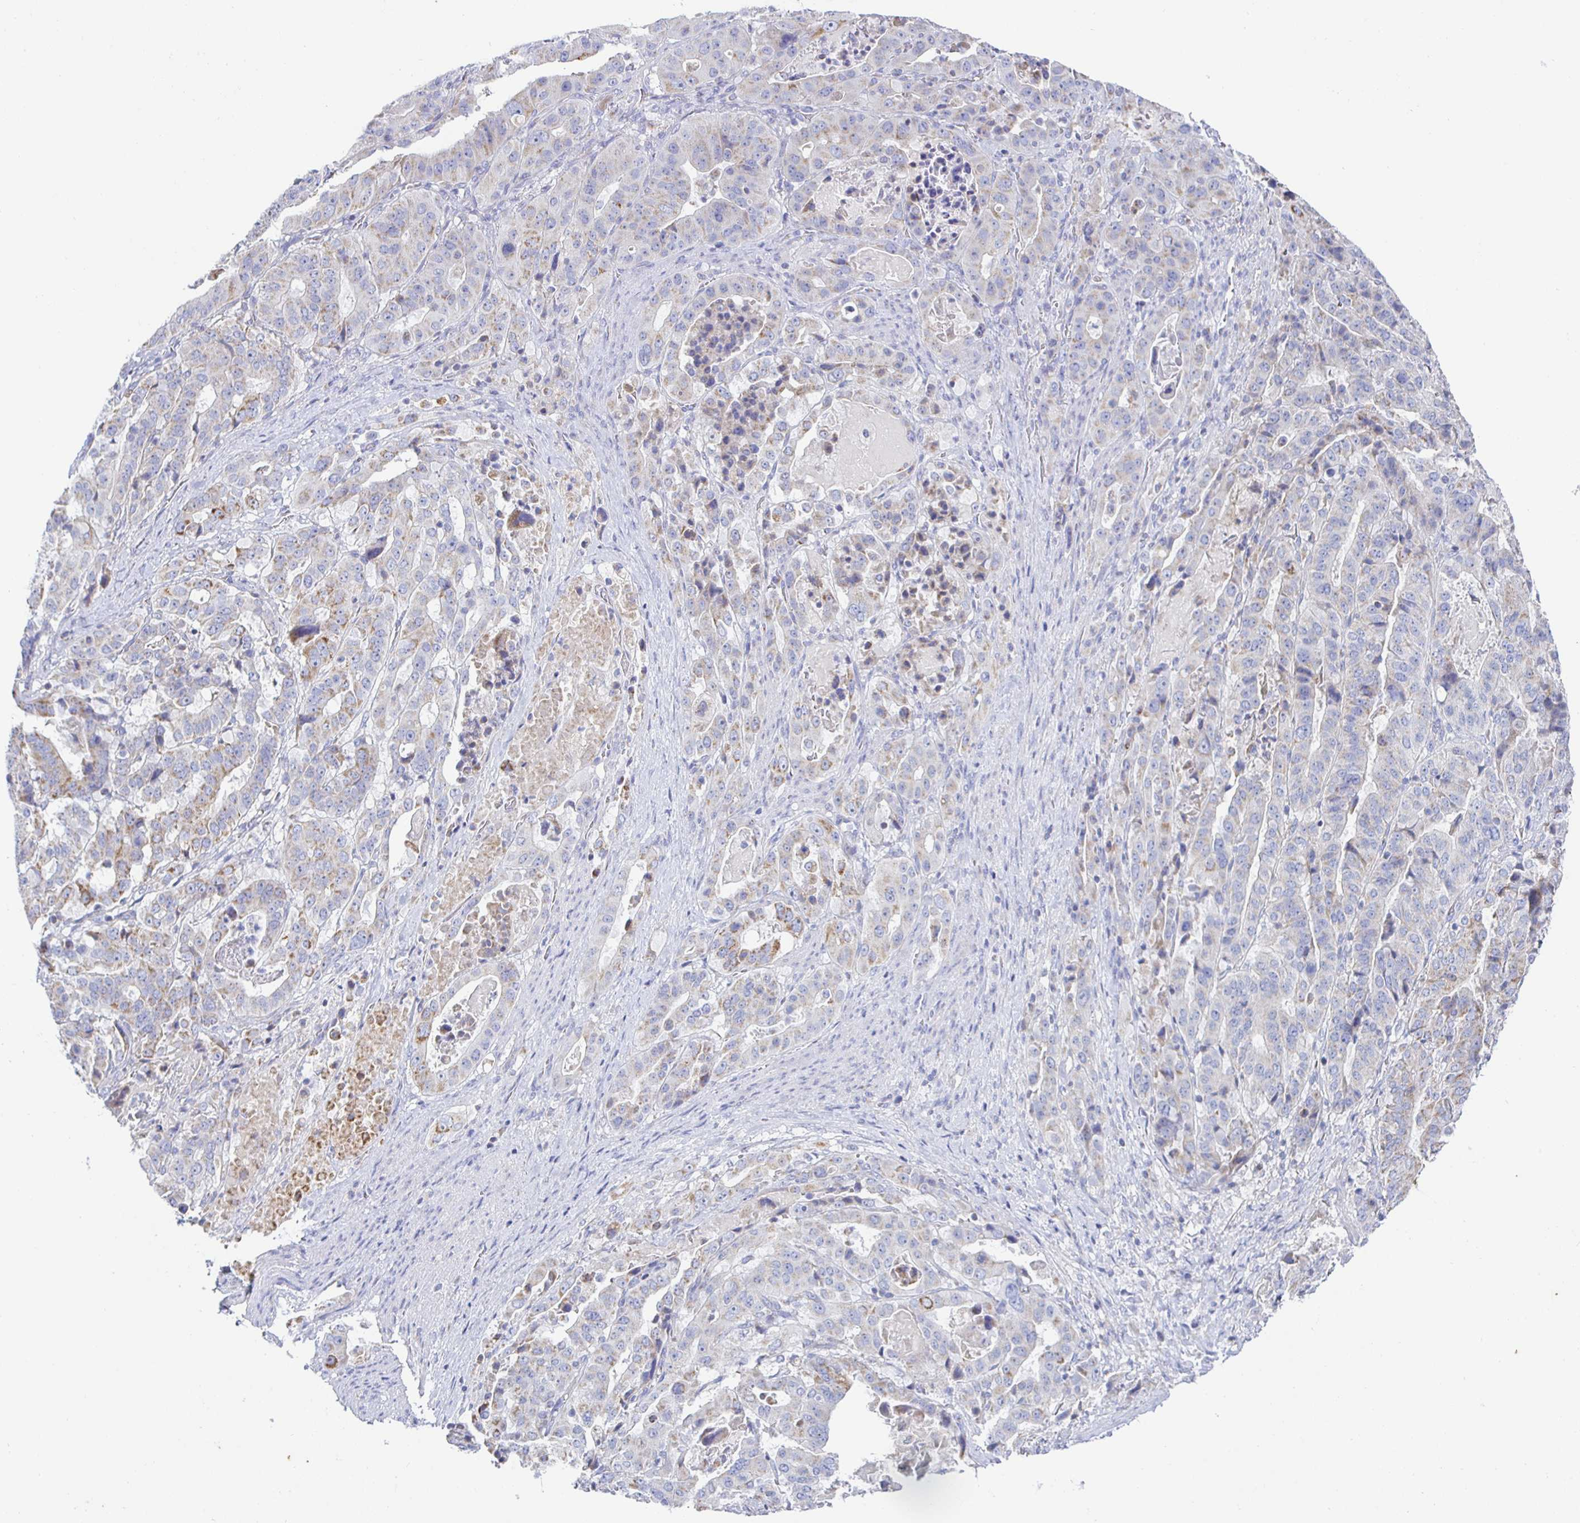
{"staining": {"intensity": "moderate", "quantity": "<25%", "location": "cytoplasmic/membranous"}, "tissue": "stomach cancer", "cell_type": "Tumor cells", "image_type": "cancer", "snomed": [{"axis": "morphology", "description": "Adenocarcinoma, NOS"}, {"axis": "topography", "description": "Stomach"}], "caption": "Adenocarcinoma (stomach) stained with DAB (3,3'-diaminobenzidine) IHC reveals low levels of moderate cytoplasmic/membranous expression in approximately <25% of tumor cells.", "gene": "SYNGR4", "patient": {"sex": "male", "age": 48}}